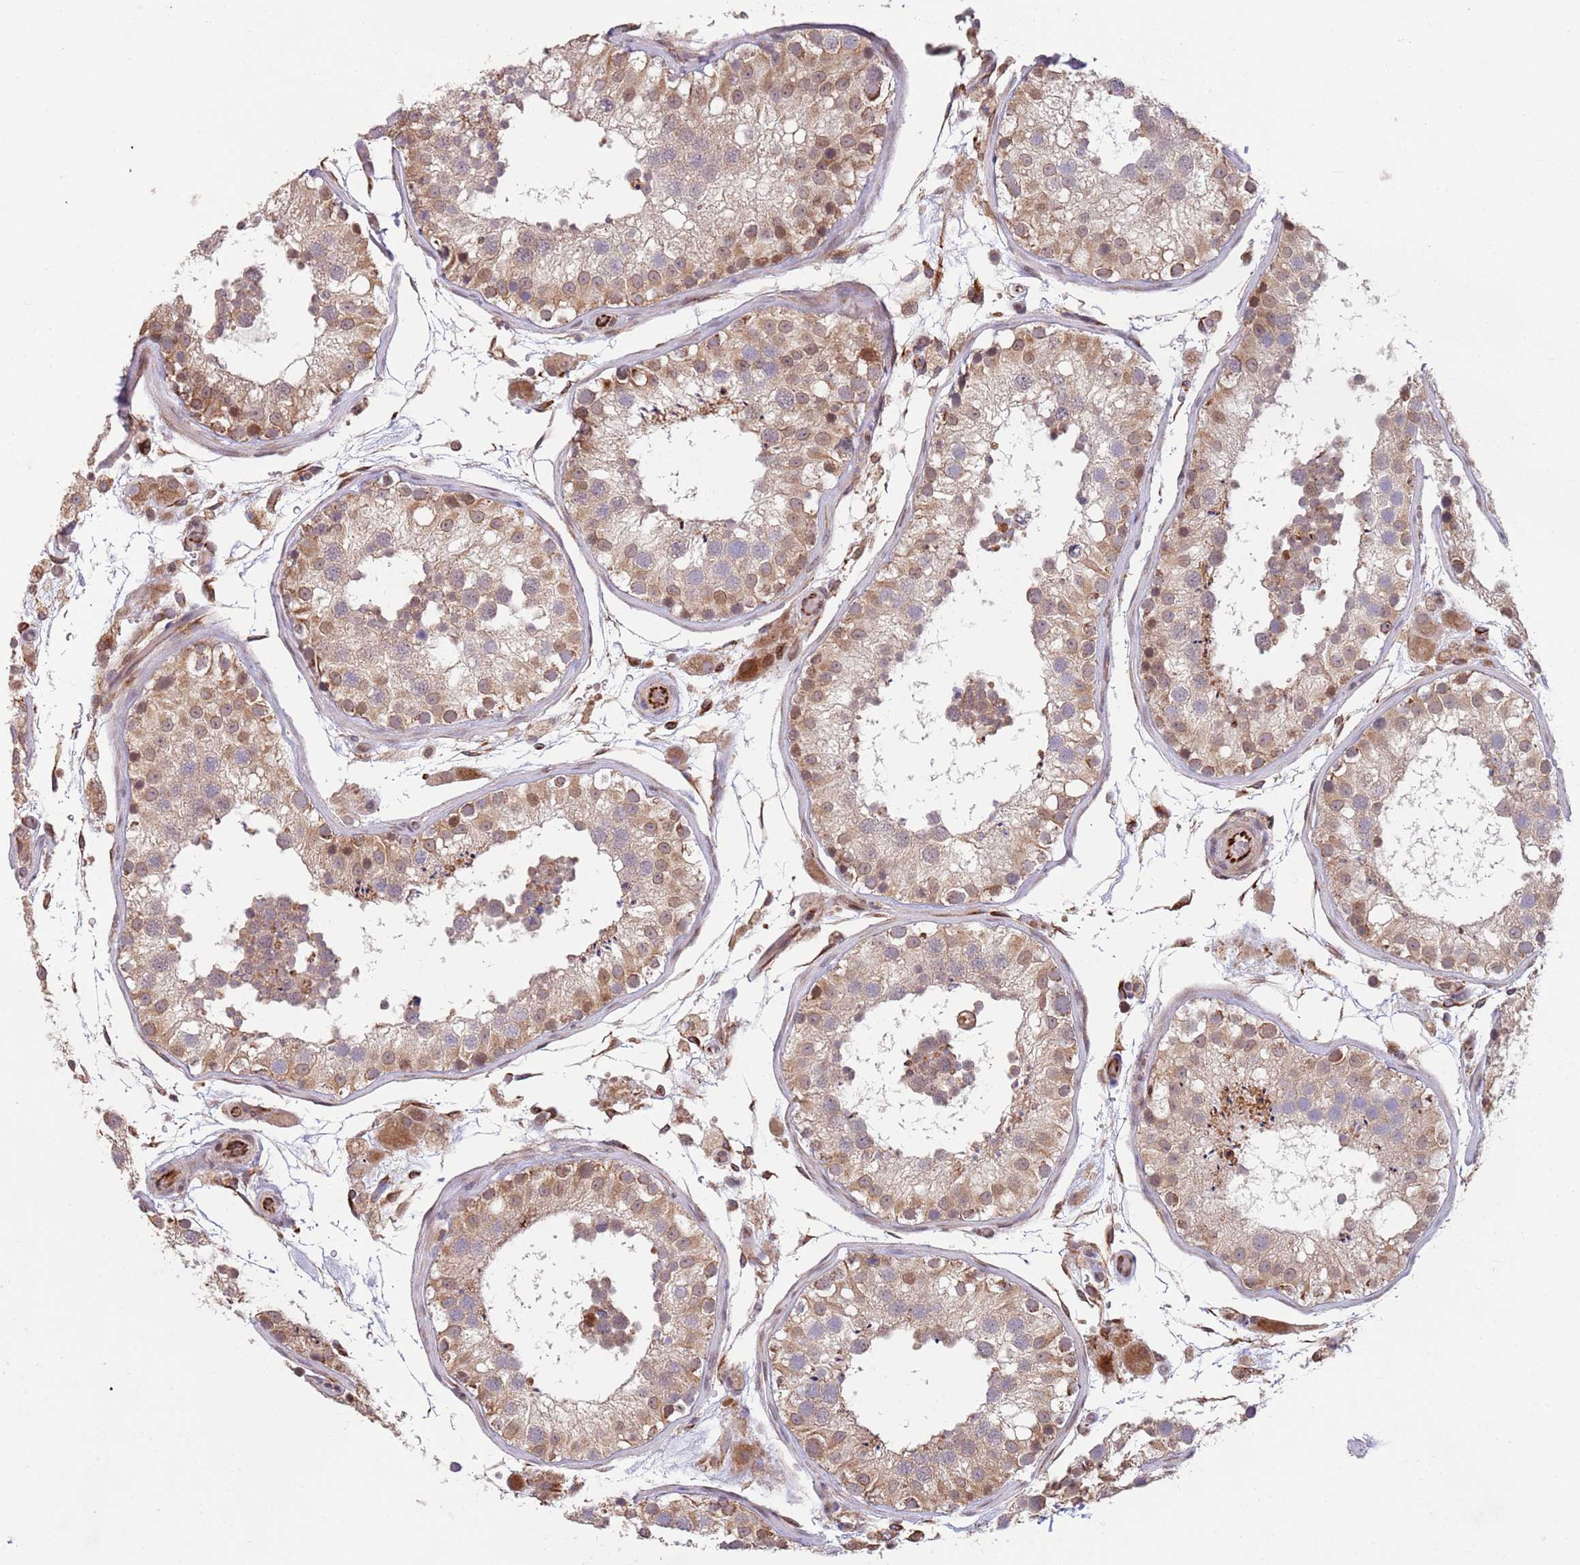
{"staining": {"intensity": "moderate", "quantity": "25%-75%", "location": "cytoplasmic/membranous,nuclear"}, "tissue": "testis", "cell_type": "Cells in seminiferous ducts", "image_type": "normal", "snomed": [{"axis": "morphology", "description": "Normal tissue, NOS"}, {"axis": "topography", "description": "Testis"}], "caption": "Immunohistochemistry (IHC) (DAB) staining of benign human testis shows moderate cytoplasmic/membranous,nuclear protein positivity in approximately 25%-75% of cells in seminiferous ducts.", "gene": "CHD9", "patient": {"sex": "male", "age": 26}}